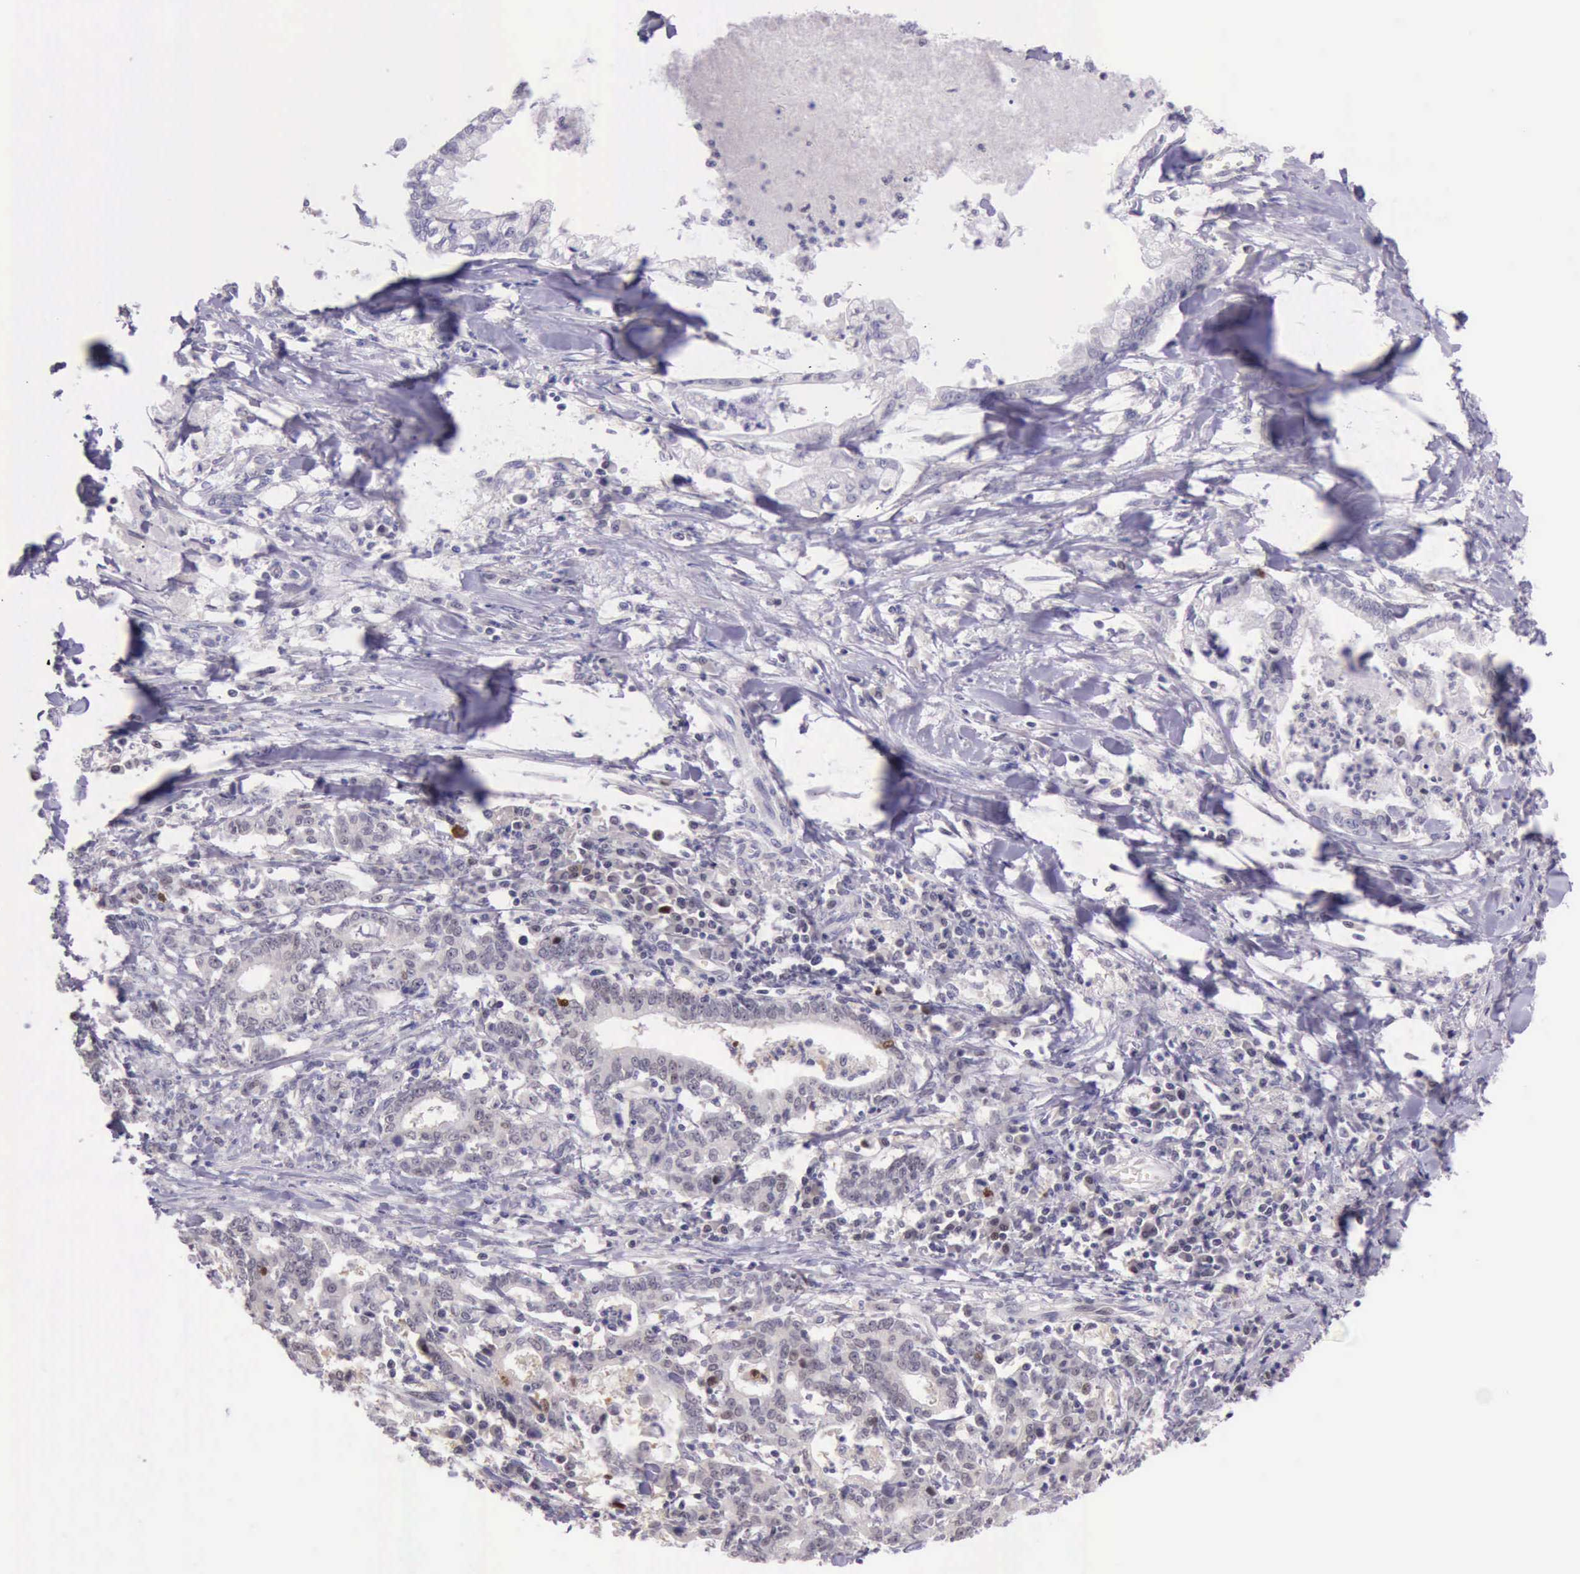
{"staining": {"intensity": "strong", "quantity": "<25%", "location": "nuclear"}, "tissue": "liver cancer", "cell_type": "Tumor cells", "image_type": "cancer", "snomed": [{"axis": "morphology", "description": "Cholangiocarcinoma"}, {"axis": "topography", "description": "Liver"}], "caption": "Brown immunohistochemical staining in human cholangiocarcinoma (liver) reveals strong nuclear expression in approximately <25% of tumor cells.", "gene": "PARP1", "patient": {"sex": "male", "age": 57}}